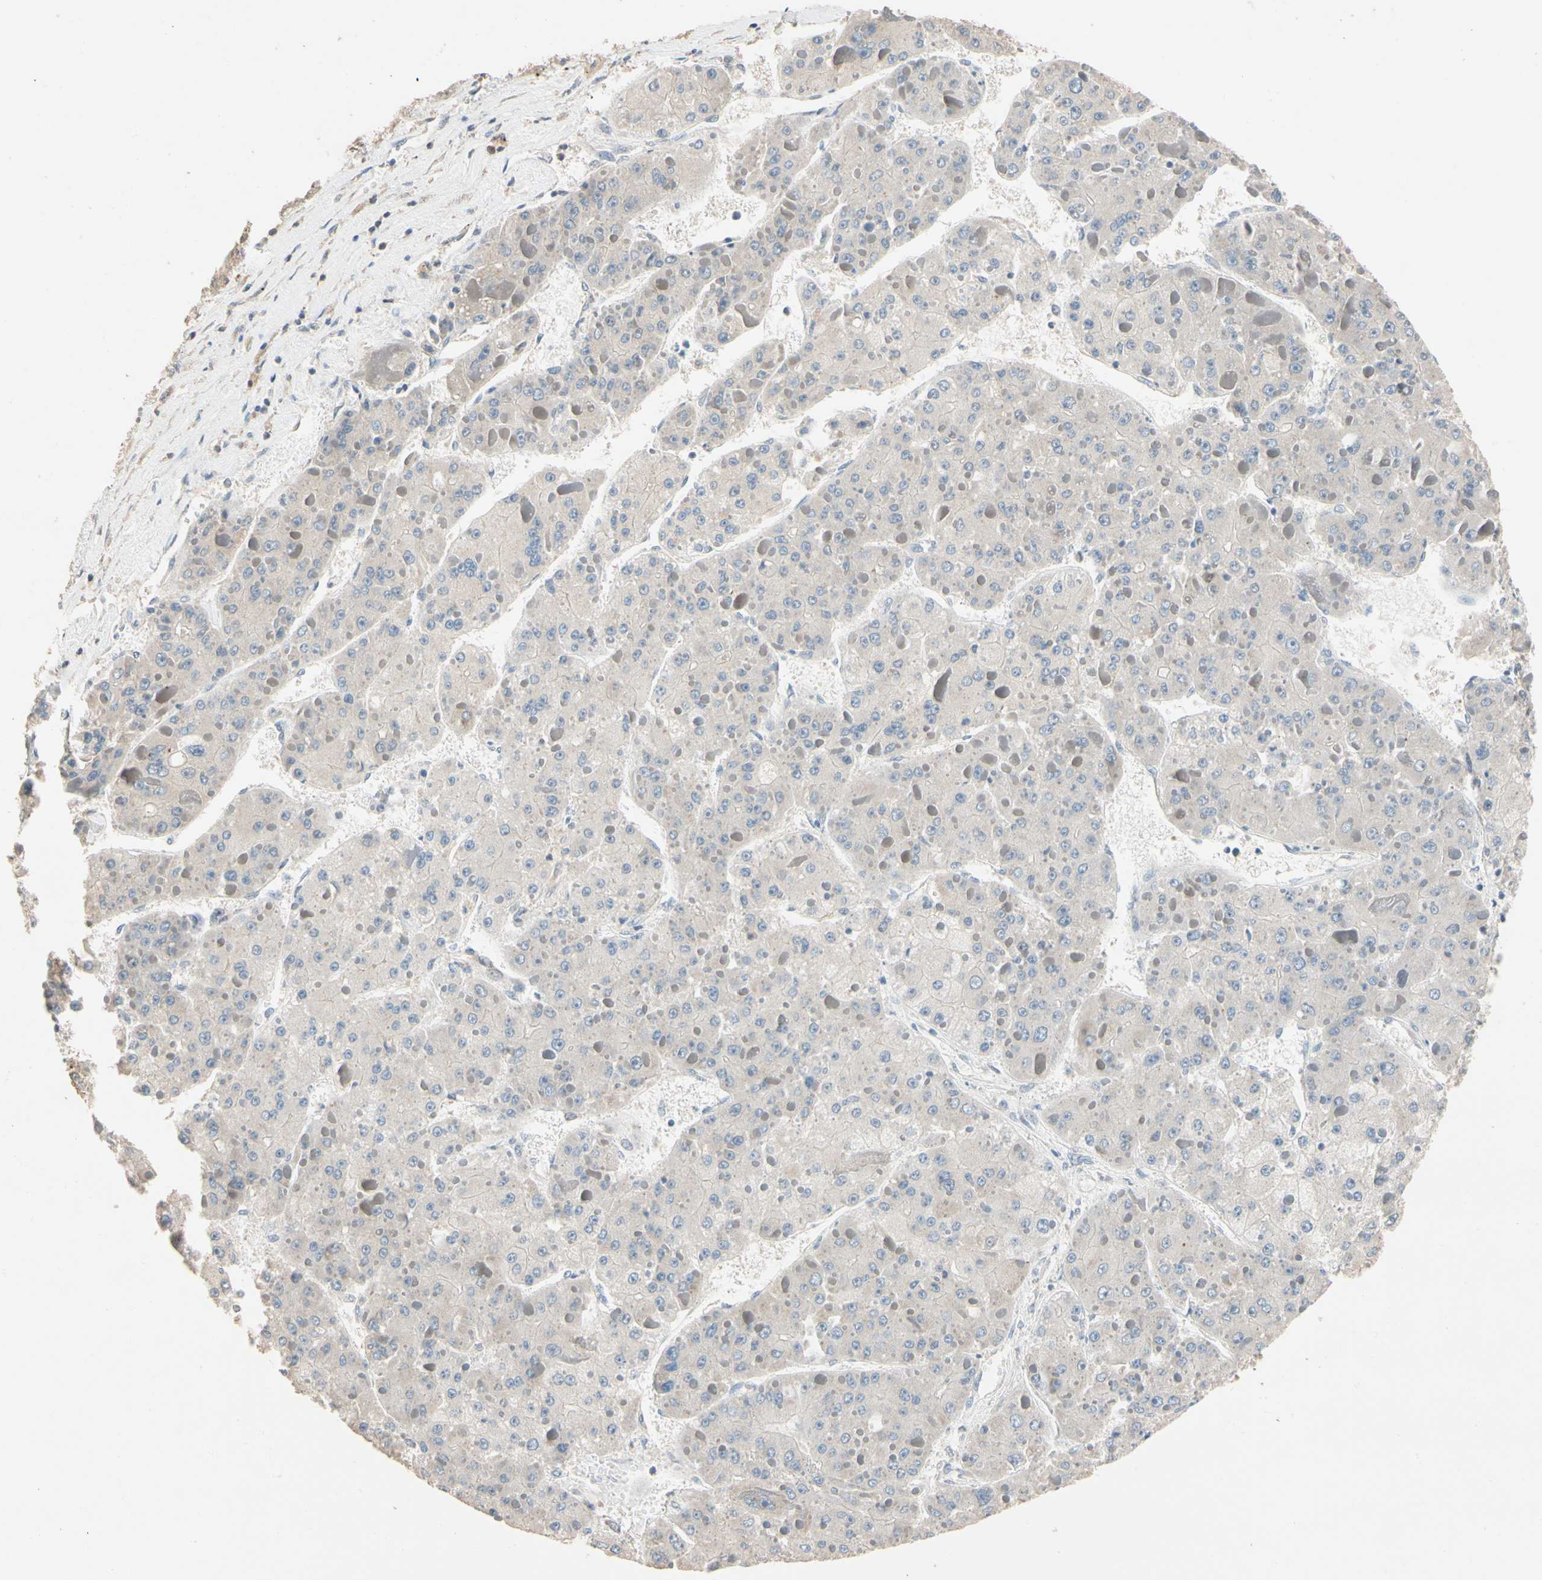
{"staining": {"intensity": "negative", "quantity": "none", "location": "none"}, "tissue": "liver cancer", "cell_type": "Tumor cells", "image_type": "cancer", "snomed": [{"axis": "morphology", "description": "Carcinoma, Hepatocellular, NOS"}, {"axis": "topography", "description": "Liver"}], "caption": "Photomicrograph shows no protein positivity in tumor cells of liver cancer (hepatocellular carcinoma) tissue.", "gene": "MAP3K7", "patient": {"sex": "female", "age": 73}}